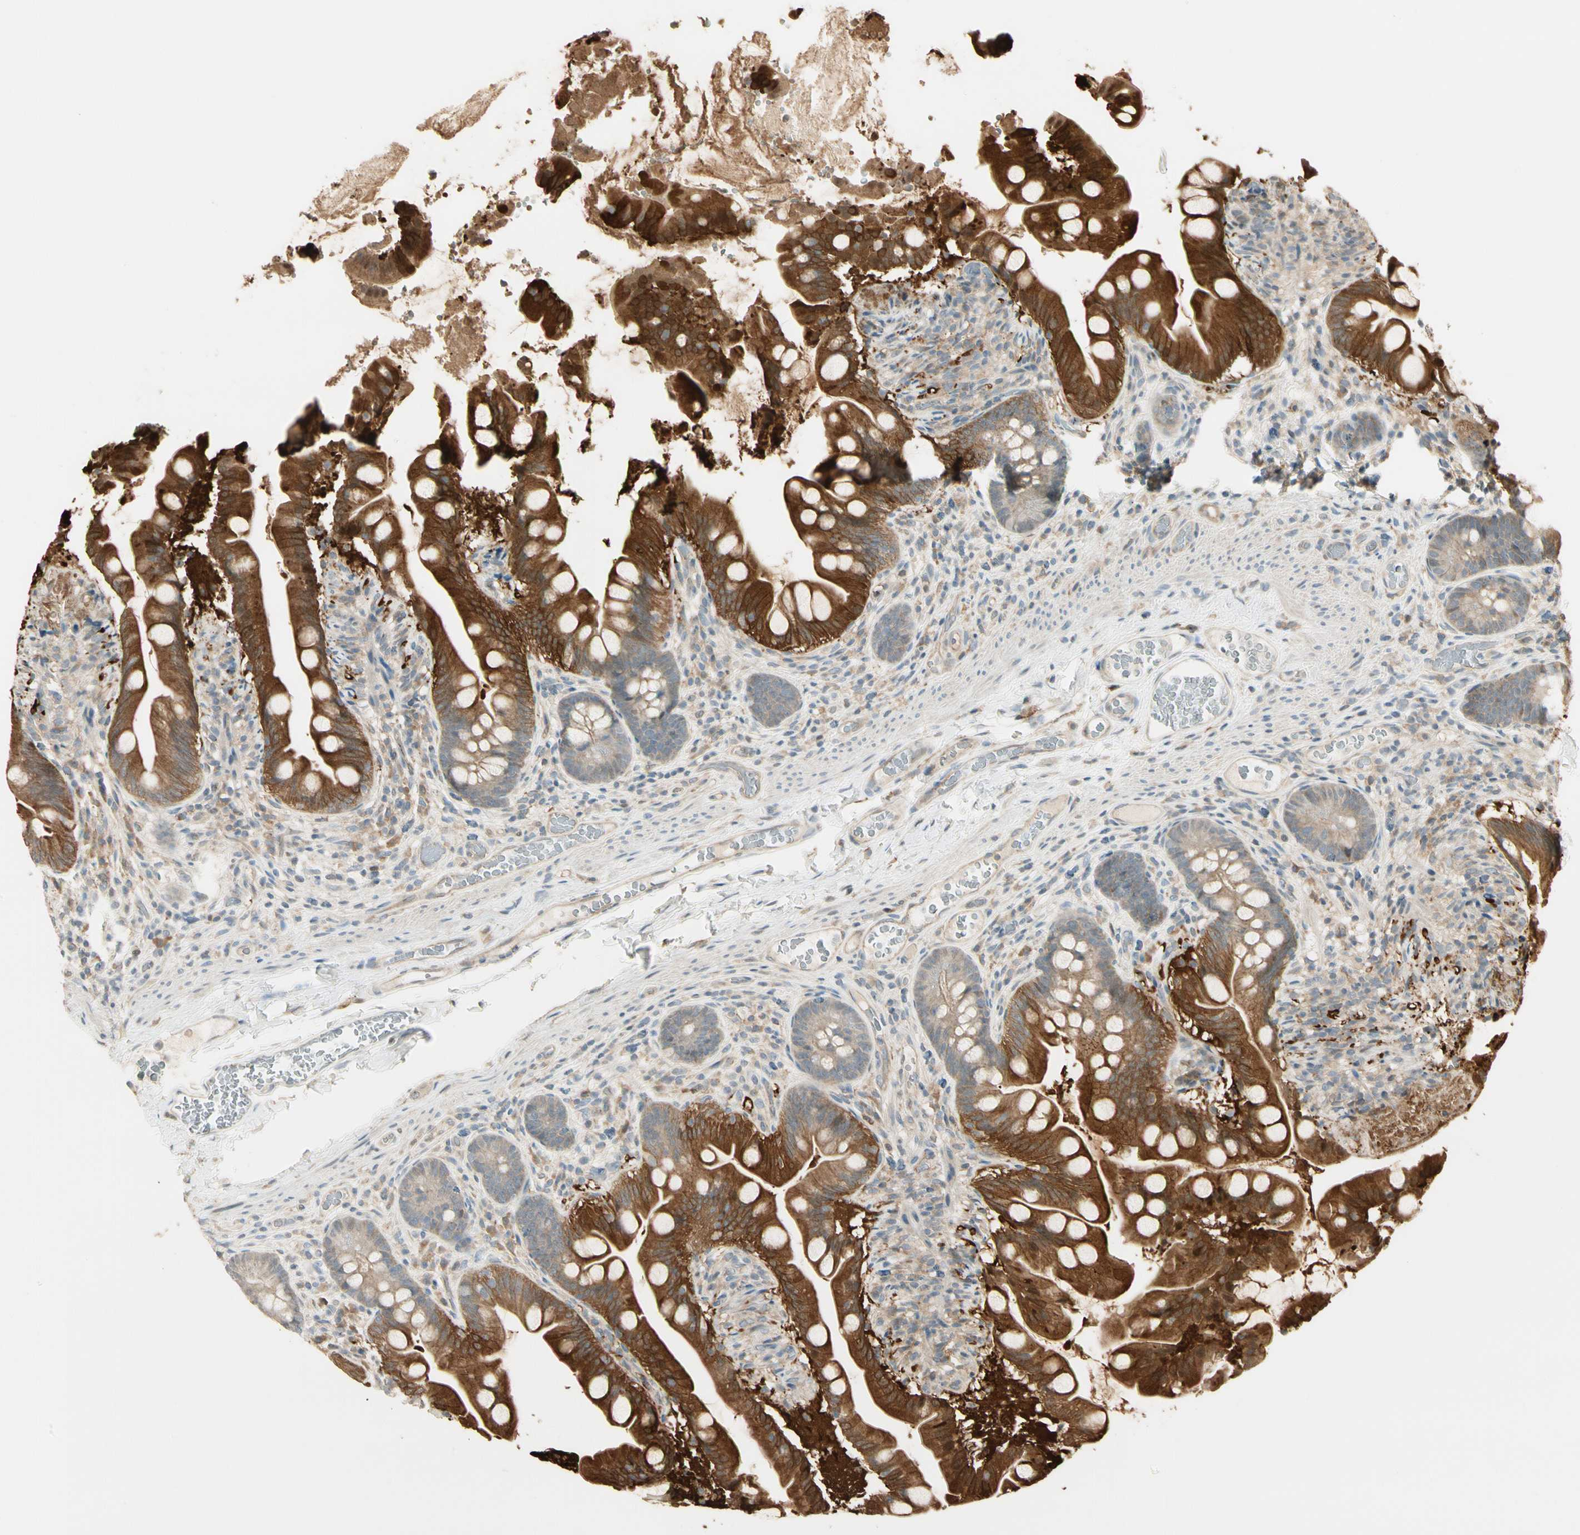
{"staining": {"intensity": "strong", "quantity": ">75%", "location": "cytoplasmic/membranous"}, "tissue": "small intestine", "cell_type": "Glandular cells", "image_type": "normal", "snomed": [{"axis": "morphology", "description": "Normal tissue, NOS"}, {"axis": "topography", "description": "Small intestine"}], "caption": "Immunohistochemical staining of normal small intestine demonstrates >75% levels of strong cytoplasmic/membranous protein positivity in about >75% of glandular cells.", "gene": "P3H2", "patient": {"sex": "female", "age": 56}}